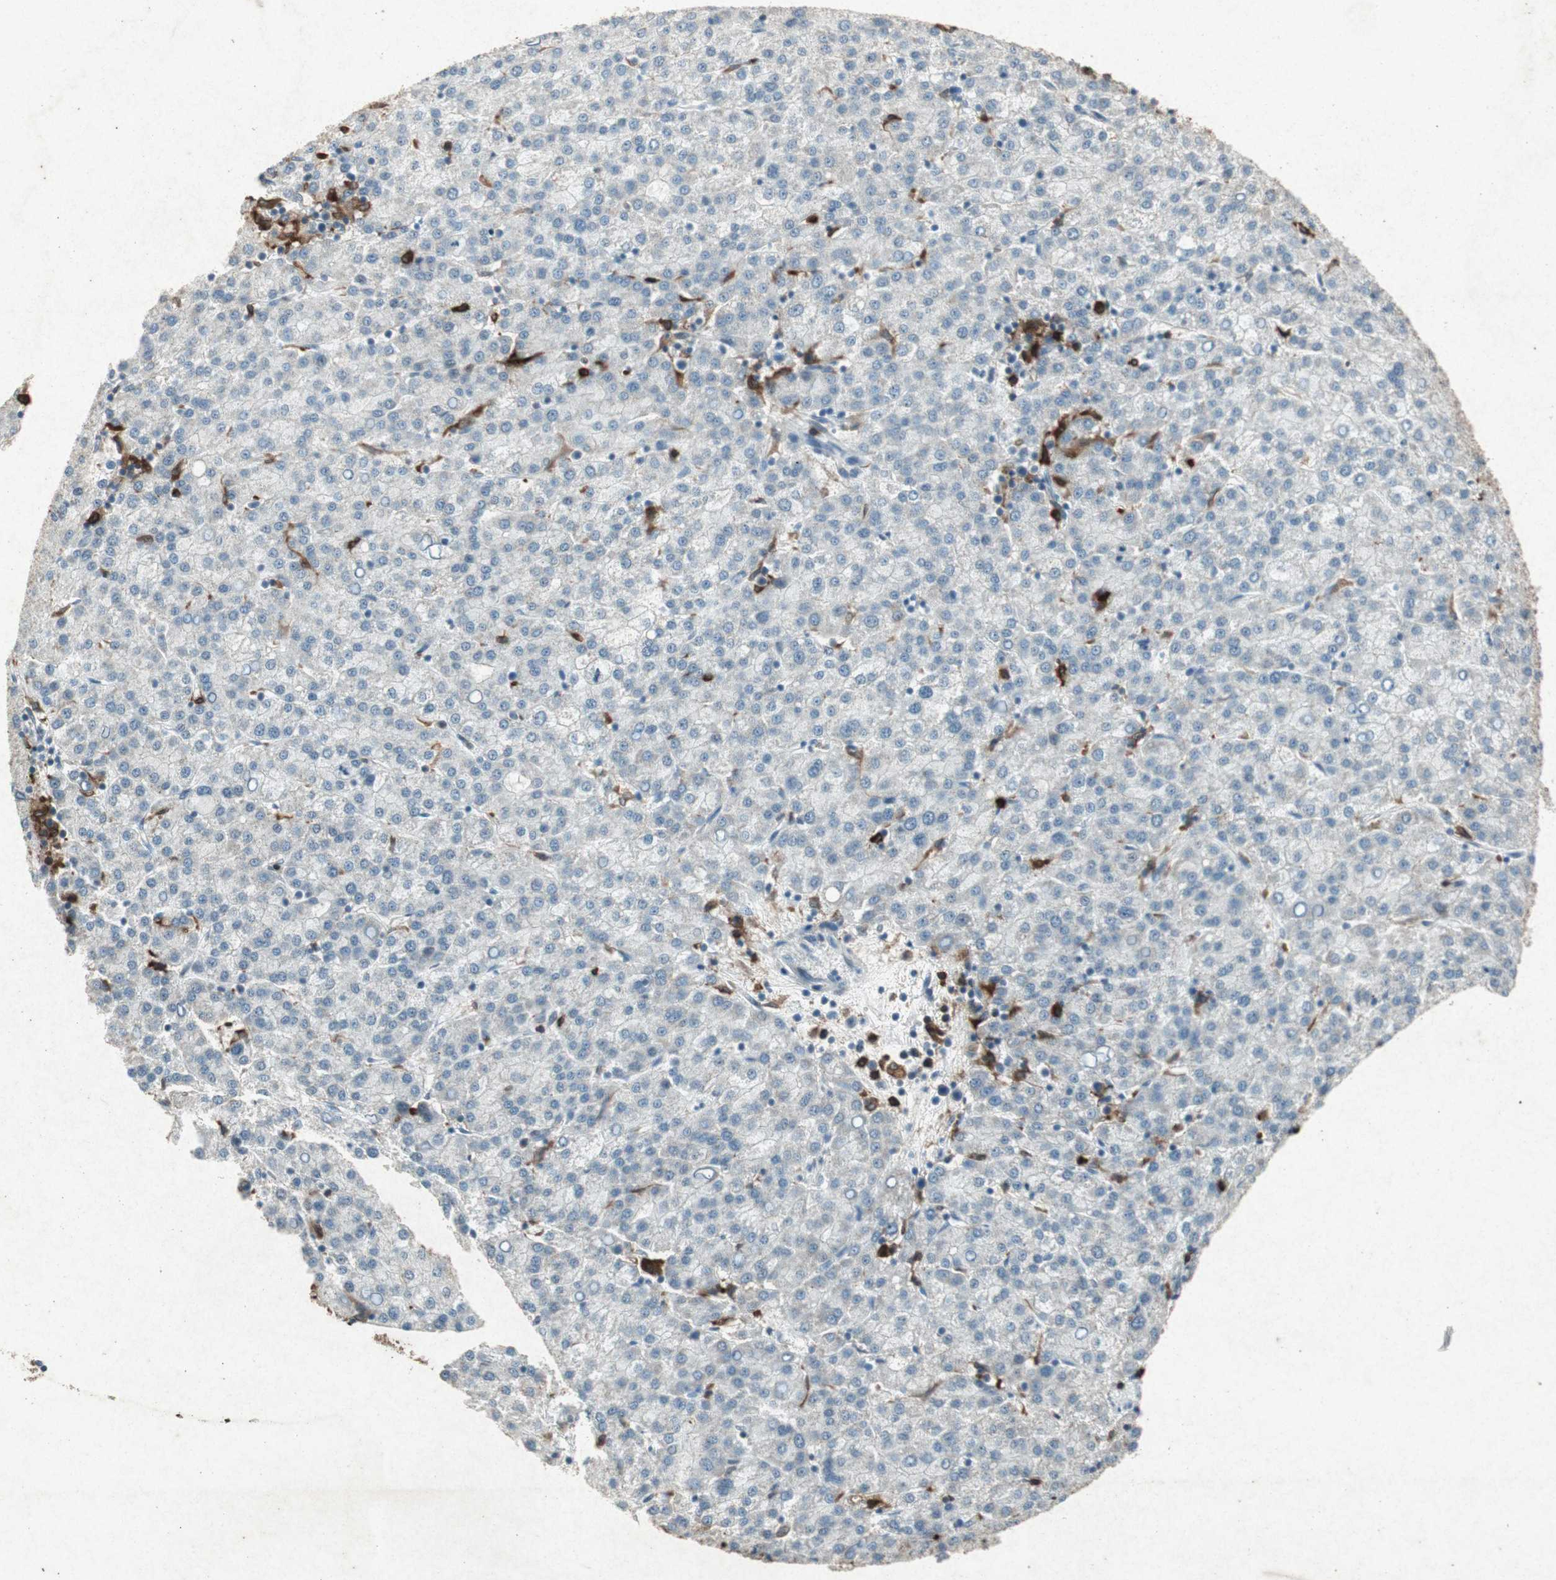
{"staining": {"intensity": "negative", "quantity": "none", "location": "none"}, "tissue": "liver cancer", "cell_type": "Tumor cells", "image_type": "cancer", "snomed": [{"axis": "morphology", "description": "Carcinoma, Hepatocellular, NOS"}, {"axis": "topography", "description": "Liver"}], "caption": "A histopathology image of hepatocellular carcinoma (liver) stained for a protein shows no brown staining in tumor cells.", "gene": "TYROBP", "patient": {"sex": "female", "age": 58}}